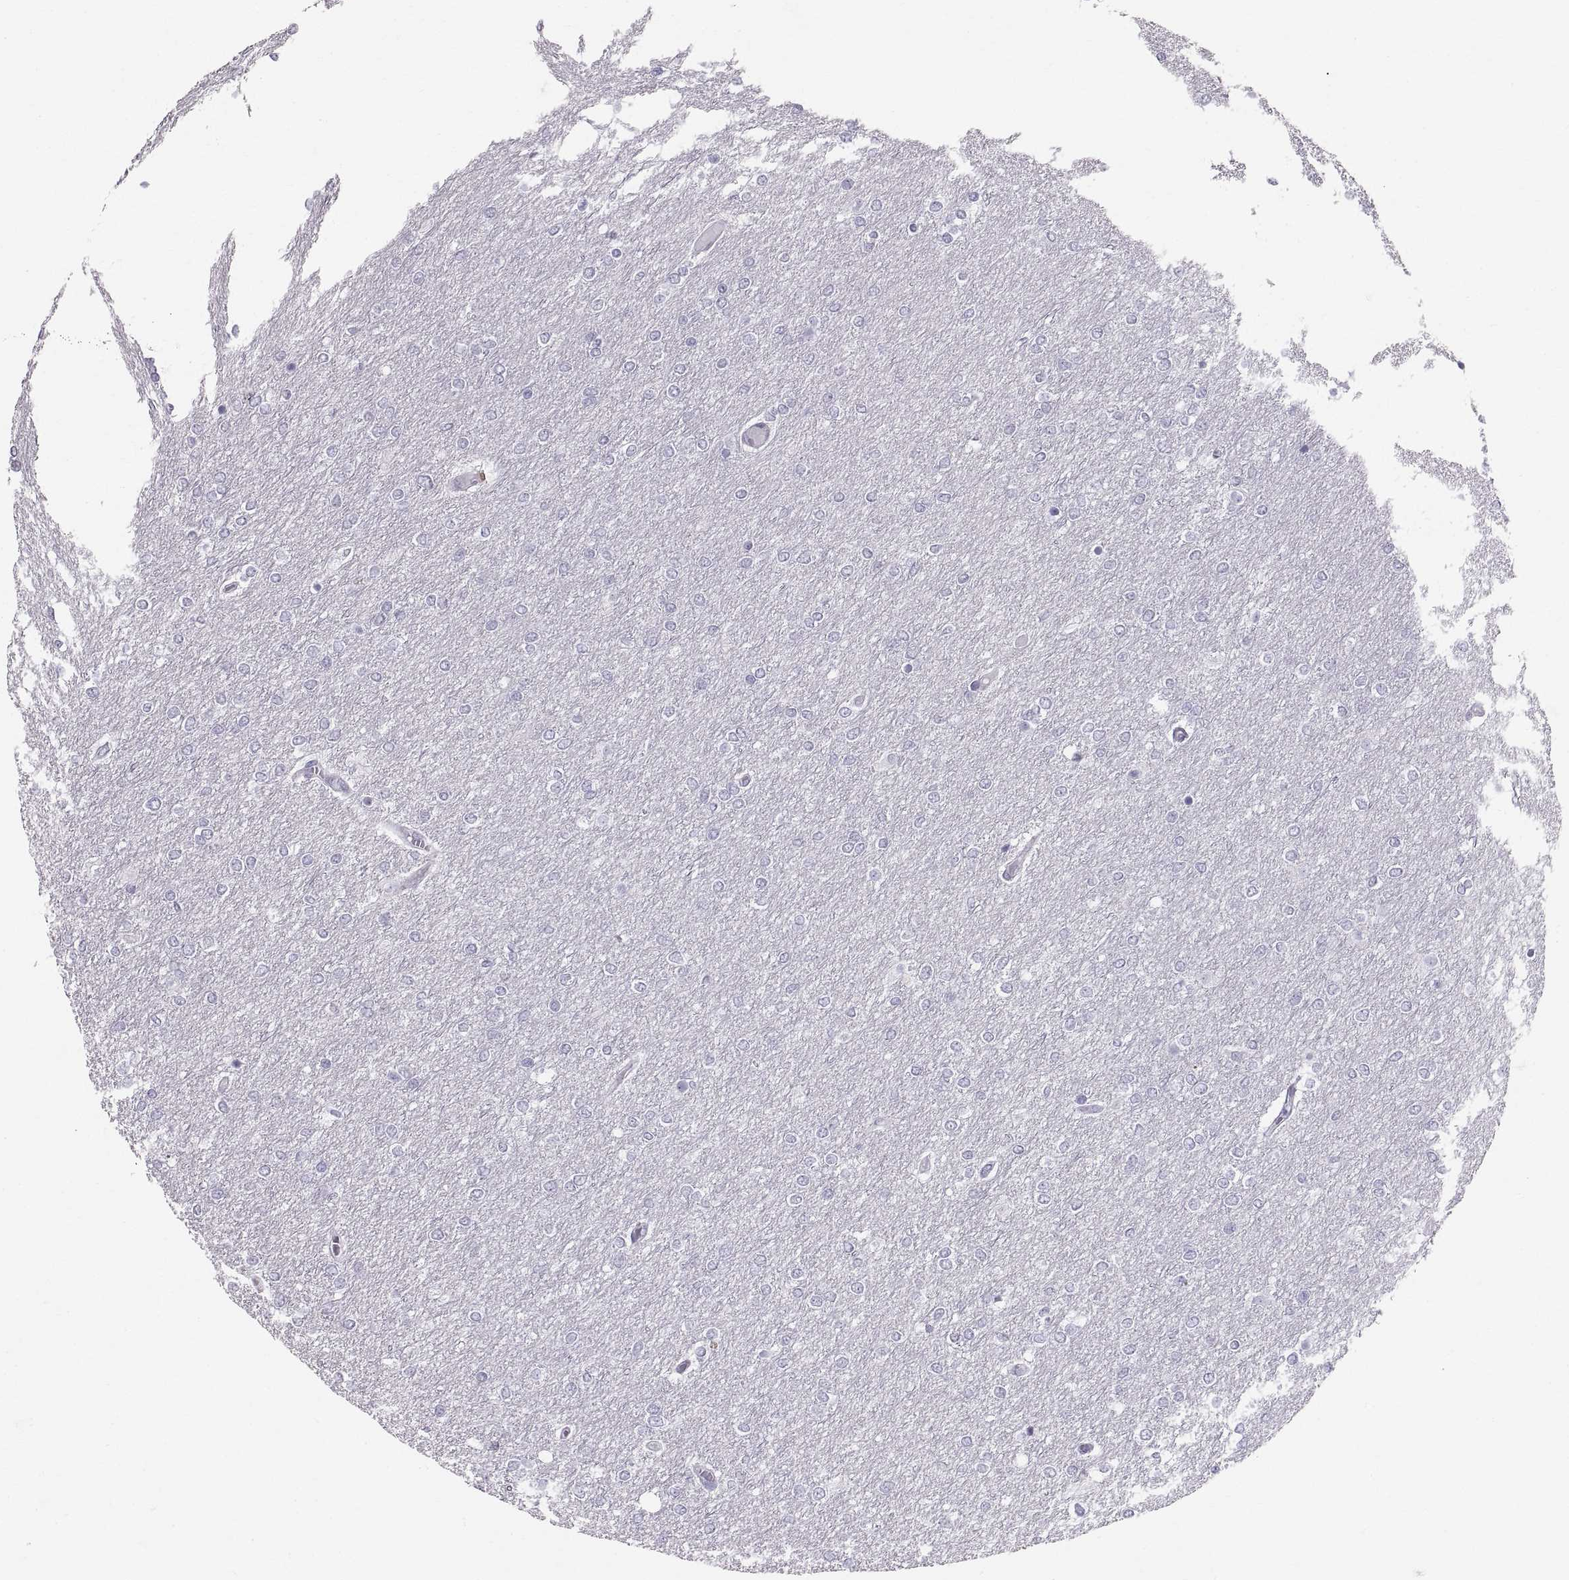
{"staining": {"intensity": "negative", "quantity": "none", "location": "none"}, "tissue": "glioma", "cell_type": "Tumor cells", "image_type": "cancer", "snomed": [{"axis": "morphology", "description": "Glioma, malignant, High grade"}, {"axis": "topography", "description": "Brain"}], "caption": "A high-resolution photomicrograph shows immunohistochemistry staining of malignant glioma (high-grade), which shows no significant expression in tumor cells. The staining is performed using DAB brown chromogen with nuclei counter-stained in using hematoxylin.", "gene": "SLC22A6", "patient": {"sex": "female", "age": 61}}